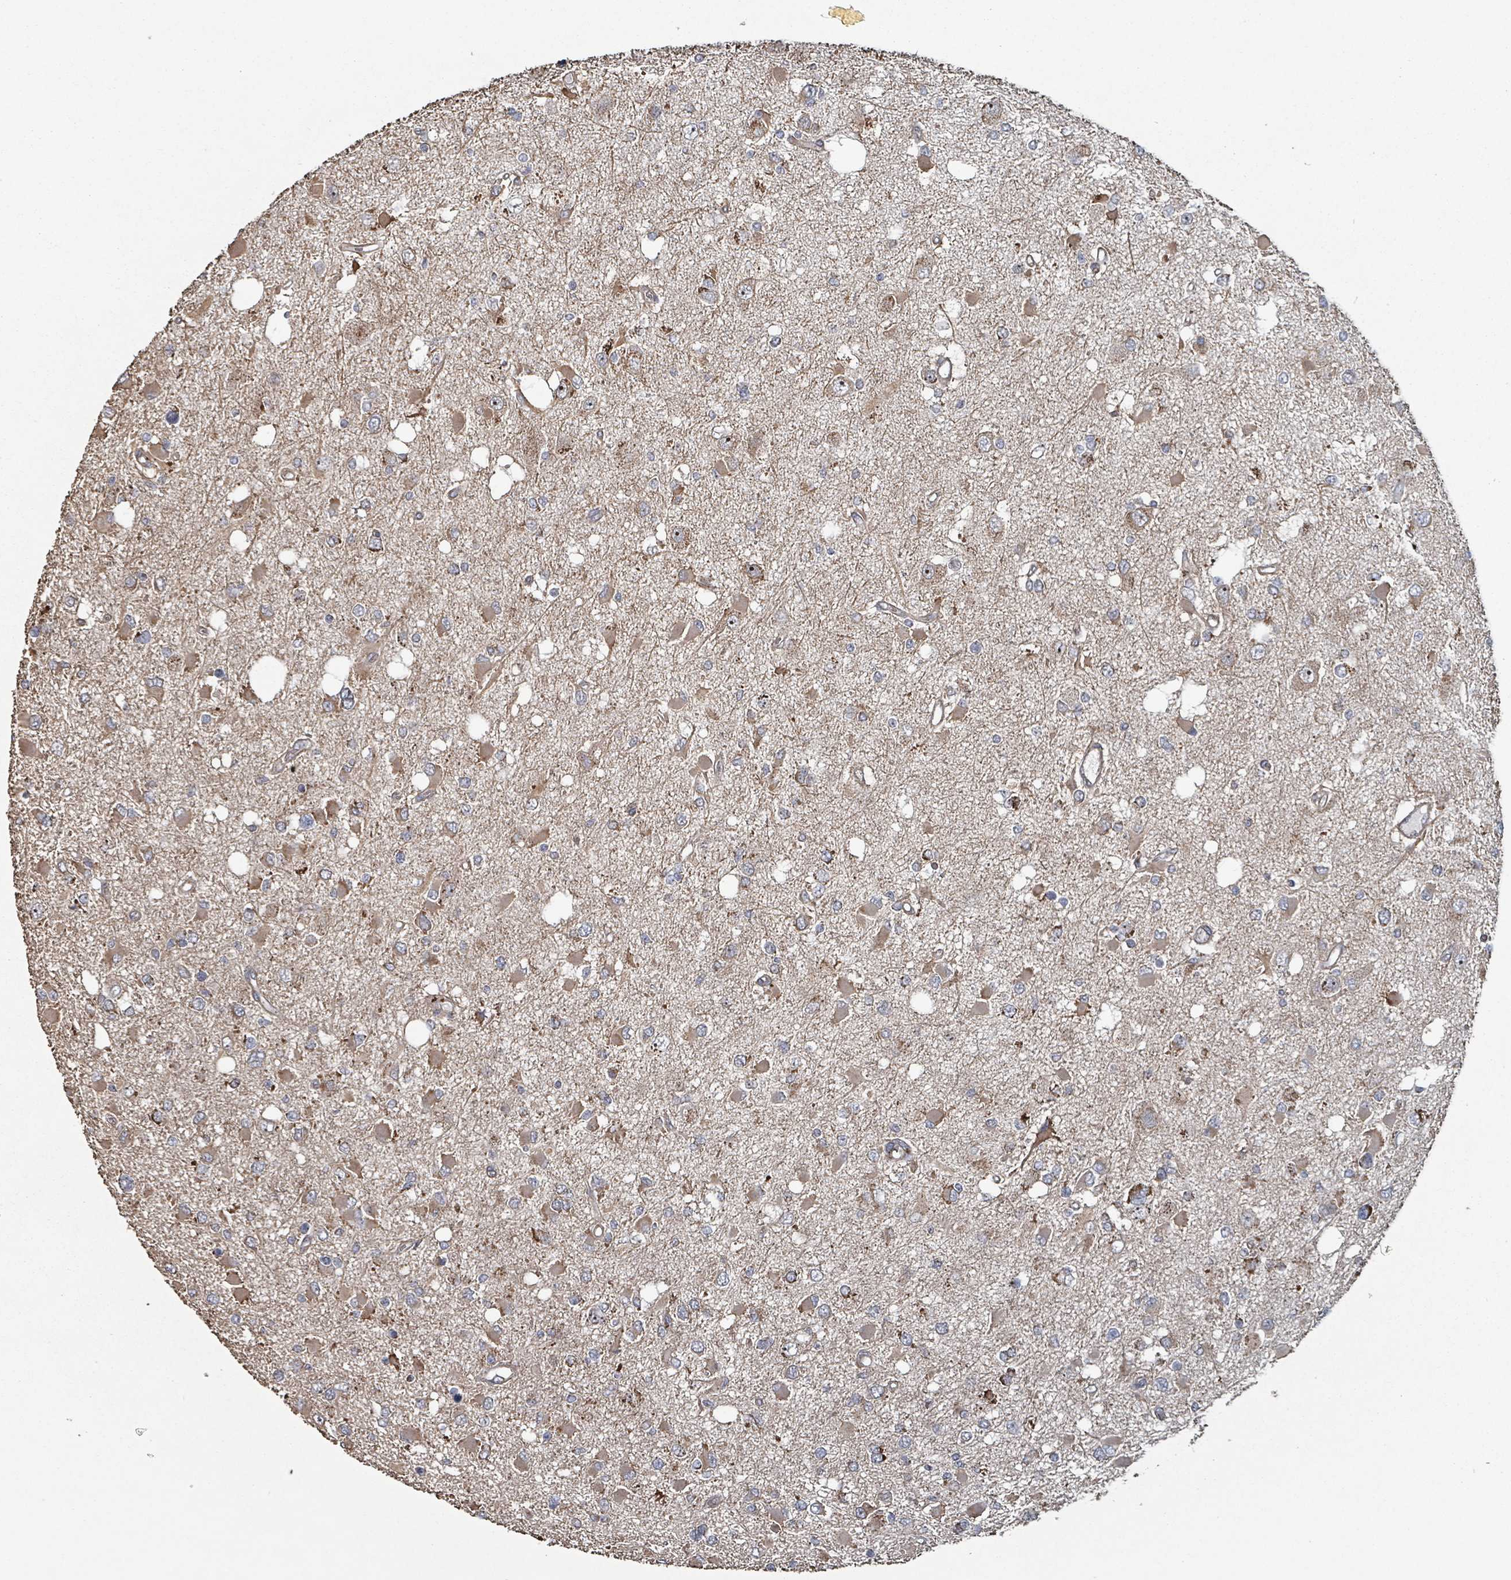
{"staining": {"intensity": "weak", "quantity": "25%-75%", "location": "cytoplasmic/membranous"}, "tissue": "glioma", "cell_type": "Tumor cells", "image_type": "cancer", "snomed": [{"axis": "morphology", "description": "Glioma, malignant, High grade"}, {"axis": "topography", "description": "Brain"}], "caption": "Glioma stained for a protein (brown) displays weak cytoplasmic/membranous positive positivity in about 25%-75% of tumor cells.", "gene": "MRPL4", "patient": {"sex": "male", "age": 53}}